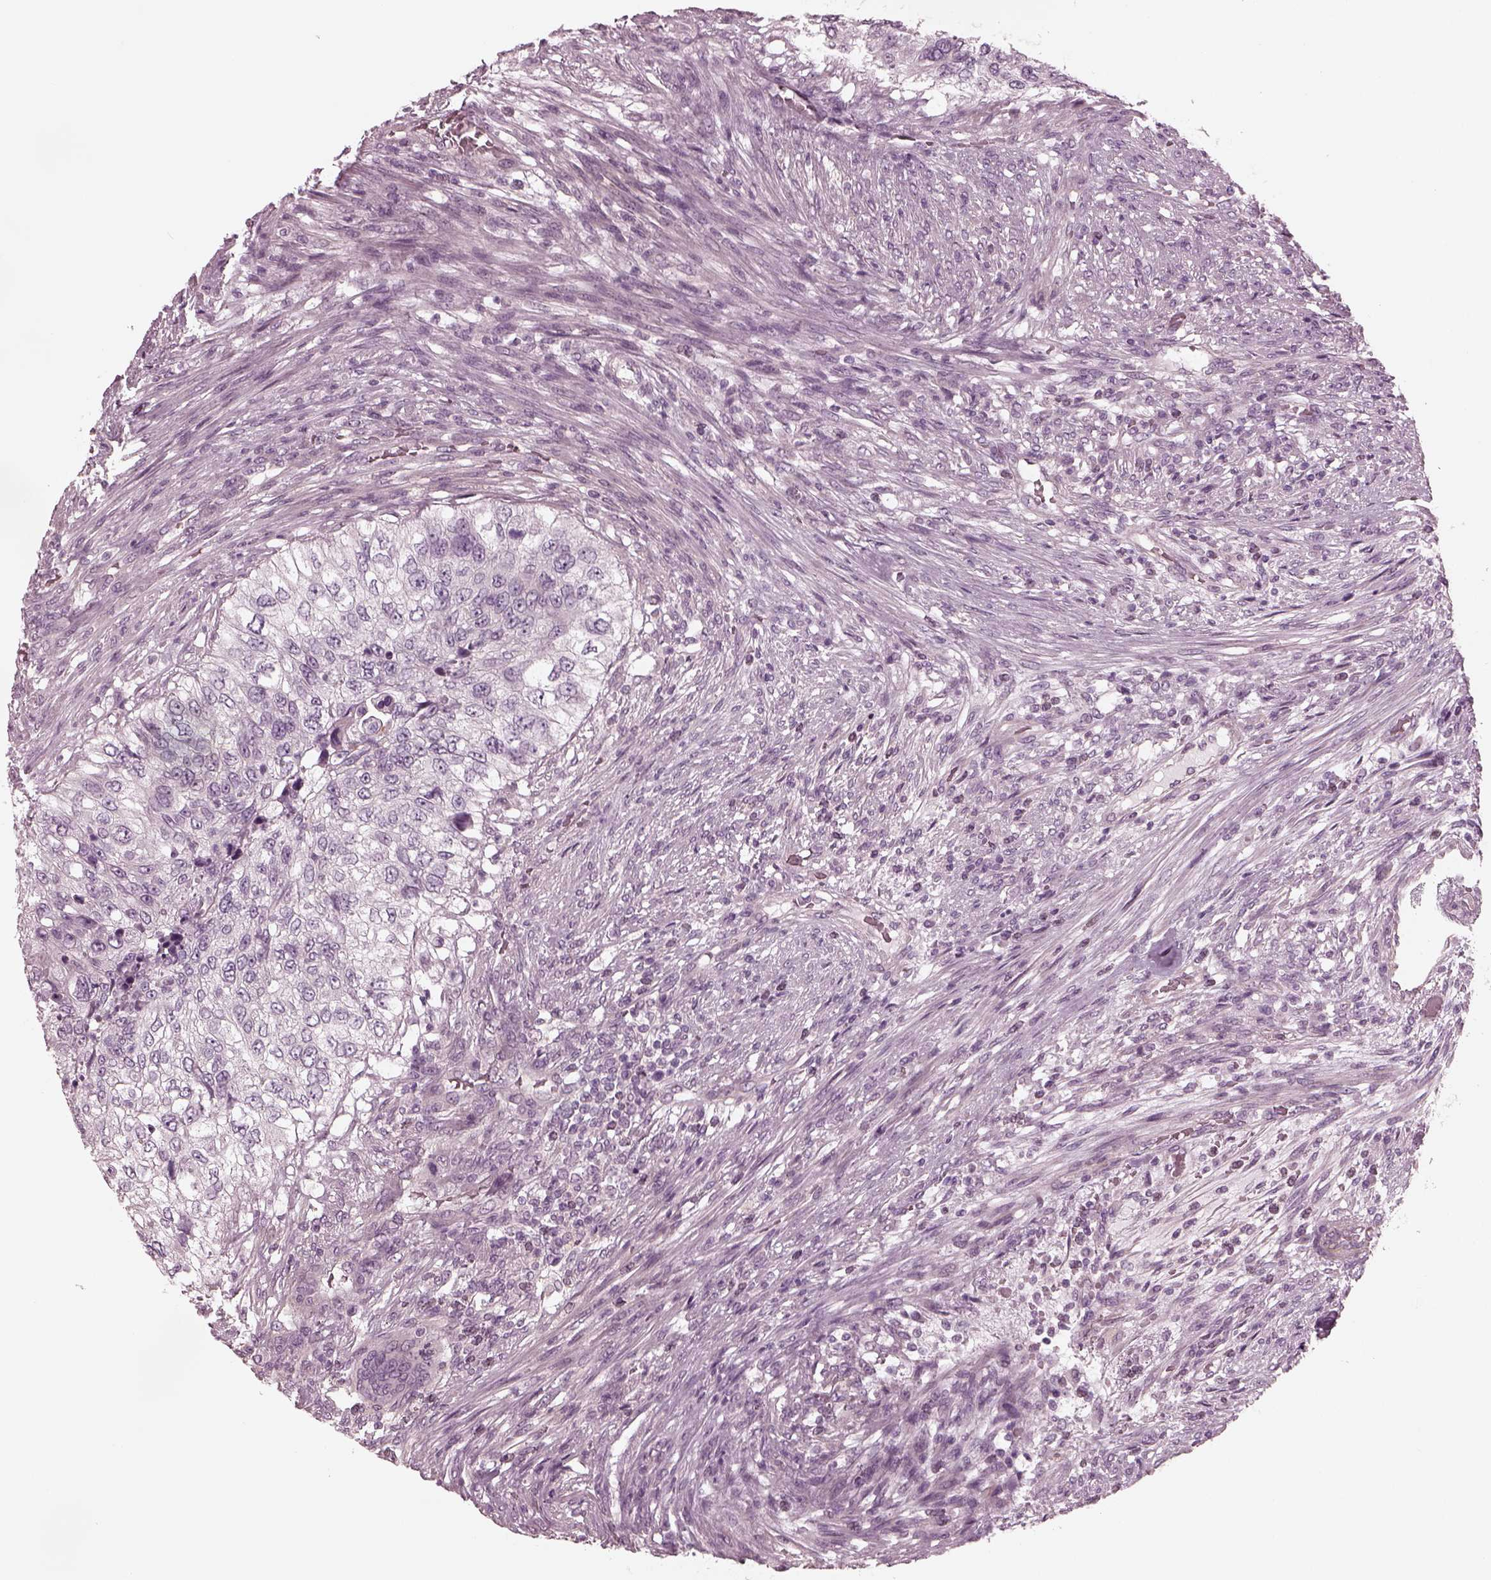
{"staining": {"intensity": "negative", "quantity": "none", "location": "none"}, "tissue": "urothelial cancer", "cell_type": "Tumor cells", "image_type": "cancer", "snomed": [{"axis": "morphology", "description": "Urothelial carcinoma, High grade"}, {"axis": "topography", "description": "Urinary bladder"}], "caption": "High magnification brightfield microscopy of urothelial cancer stained with DAB (brown) and counterstained with hematoxylin (blue): tumor cells show no significant positivity.", "gene": "KIF6", "patient": {"sex": "female", "age": 60}}